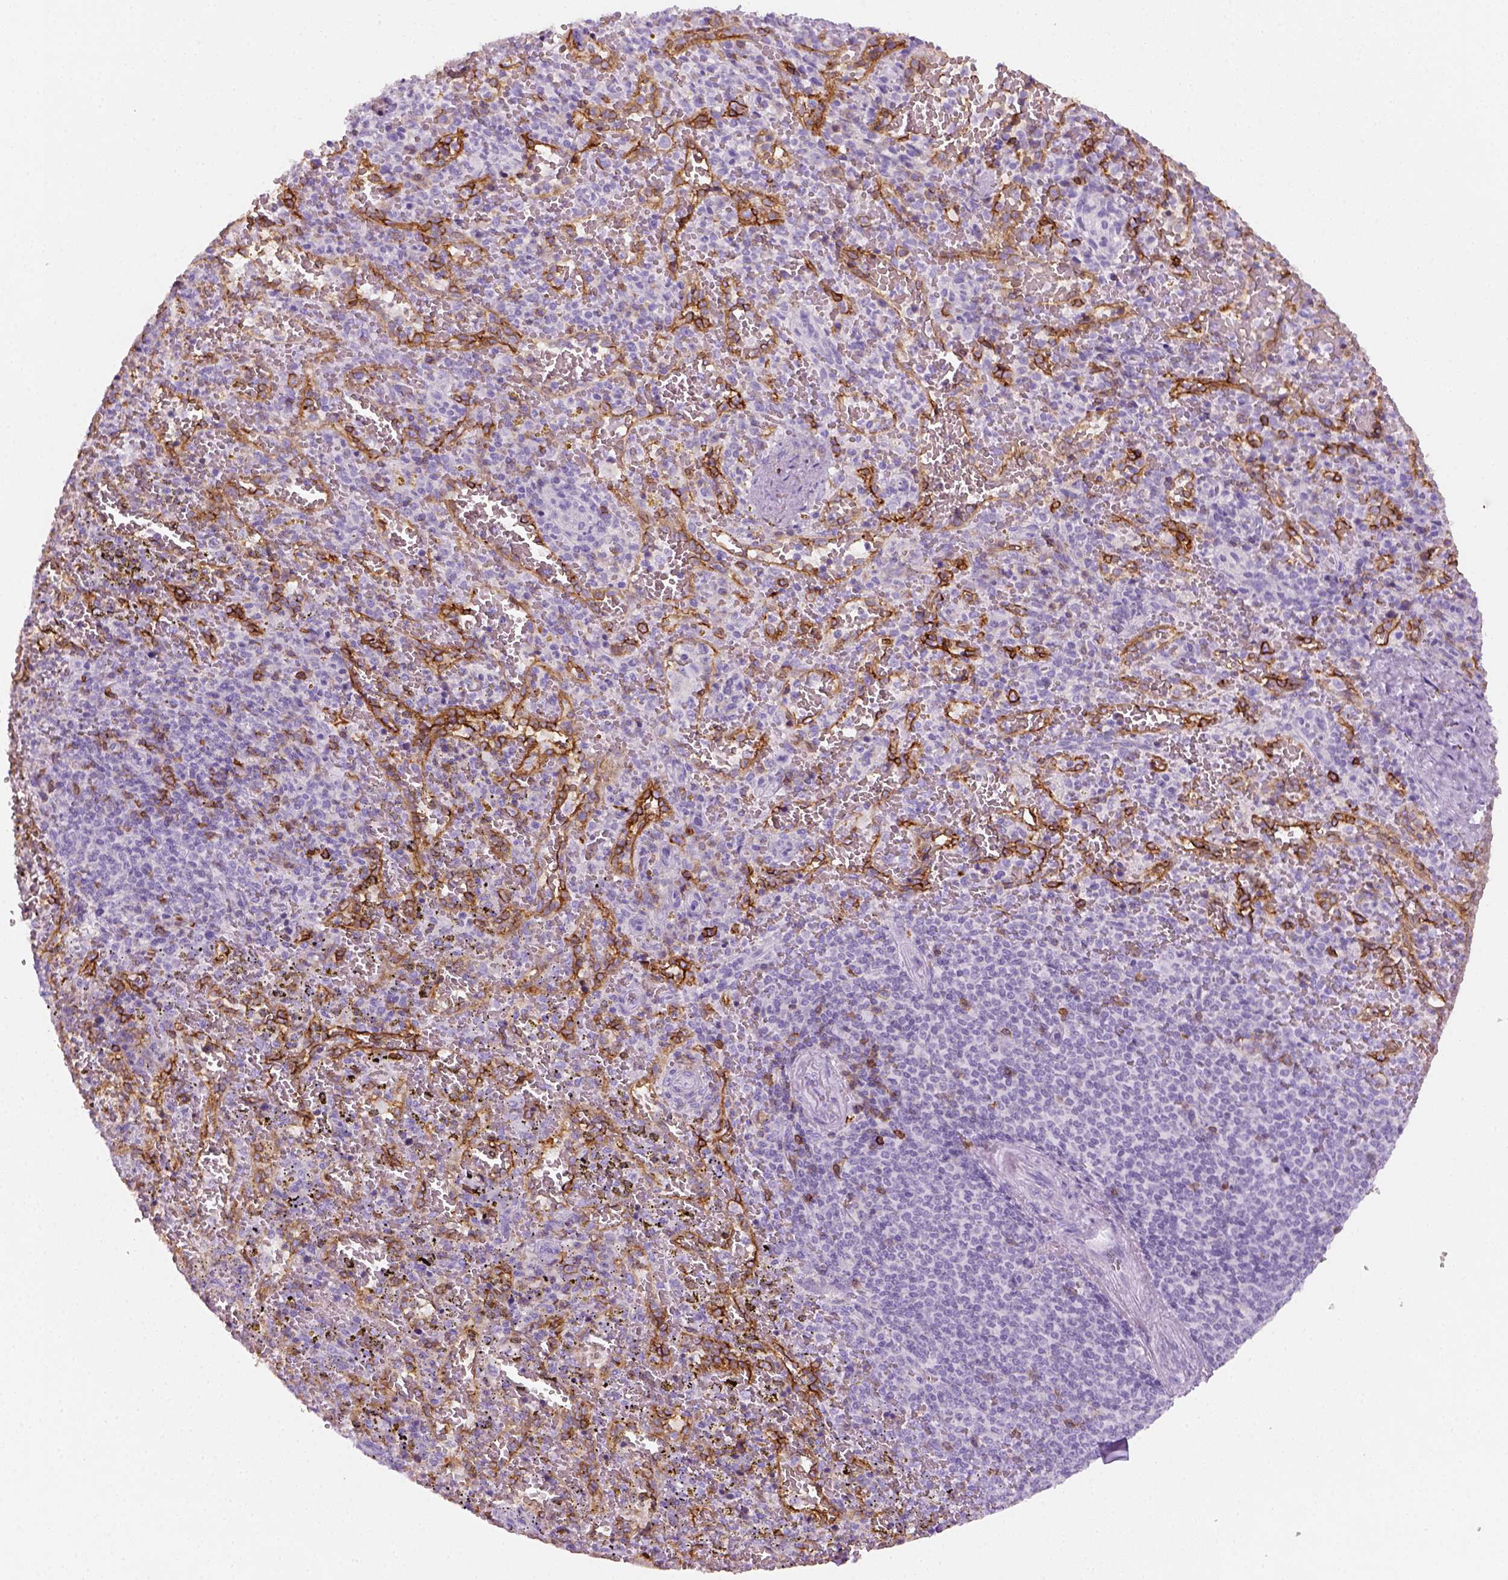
{"staining": {"intensity": "negative", "quantity": "none", "location": "none"}, "tissue": "spleen", "cell_type": "Cells in red pulp", "image_type": "normal", "snomed": [{"axis": "morphology", "description": "Normal tissue, NOS"}, {"axis": "topography", "description": "Spleen"}], "caption": "A histopathology image of human spleen is negative for staining in cells in red pulp. (Immunohistochemistry (ihc), brightfield microscopy, high magnification).", "gene": "AQP3", "patient": {"sex": "female", "age": 50}}